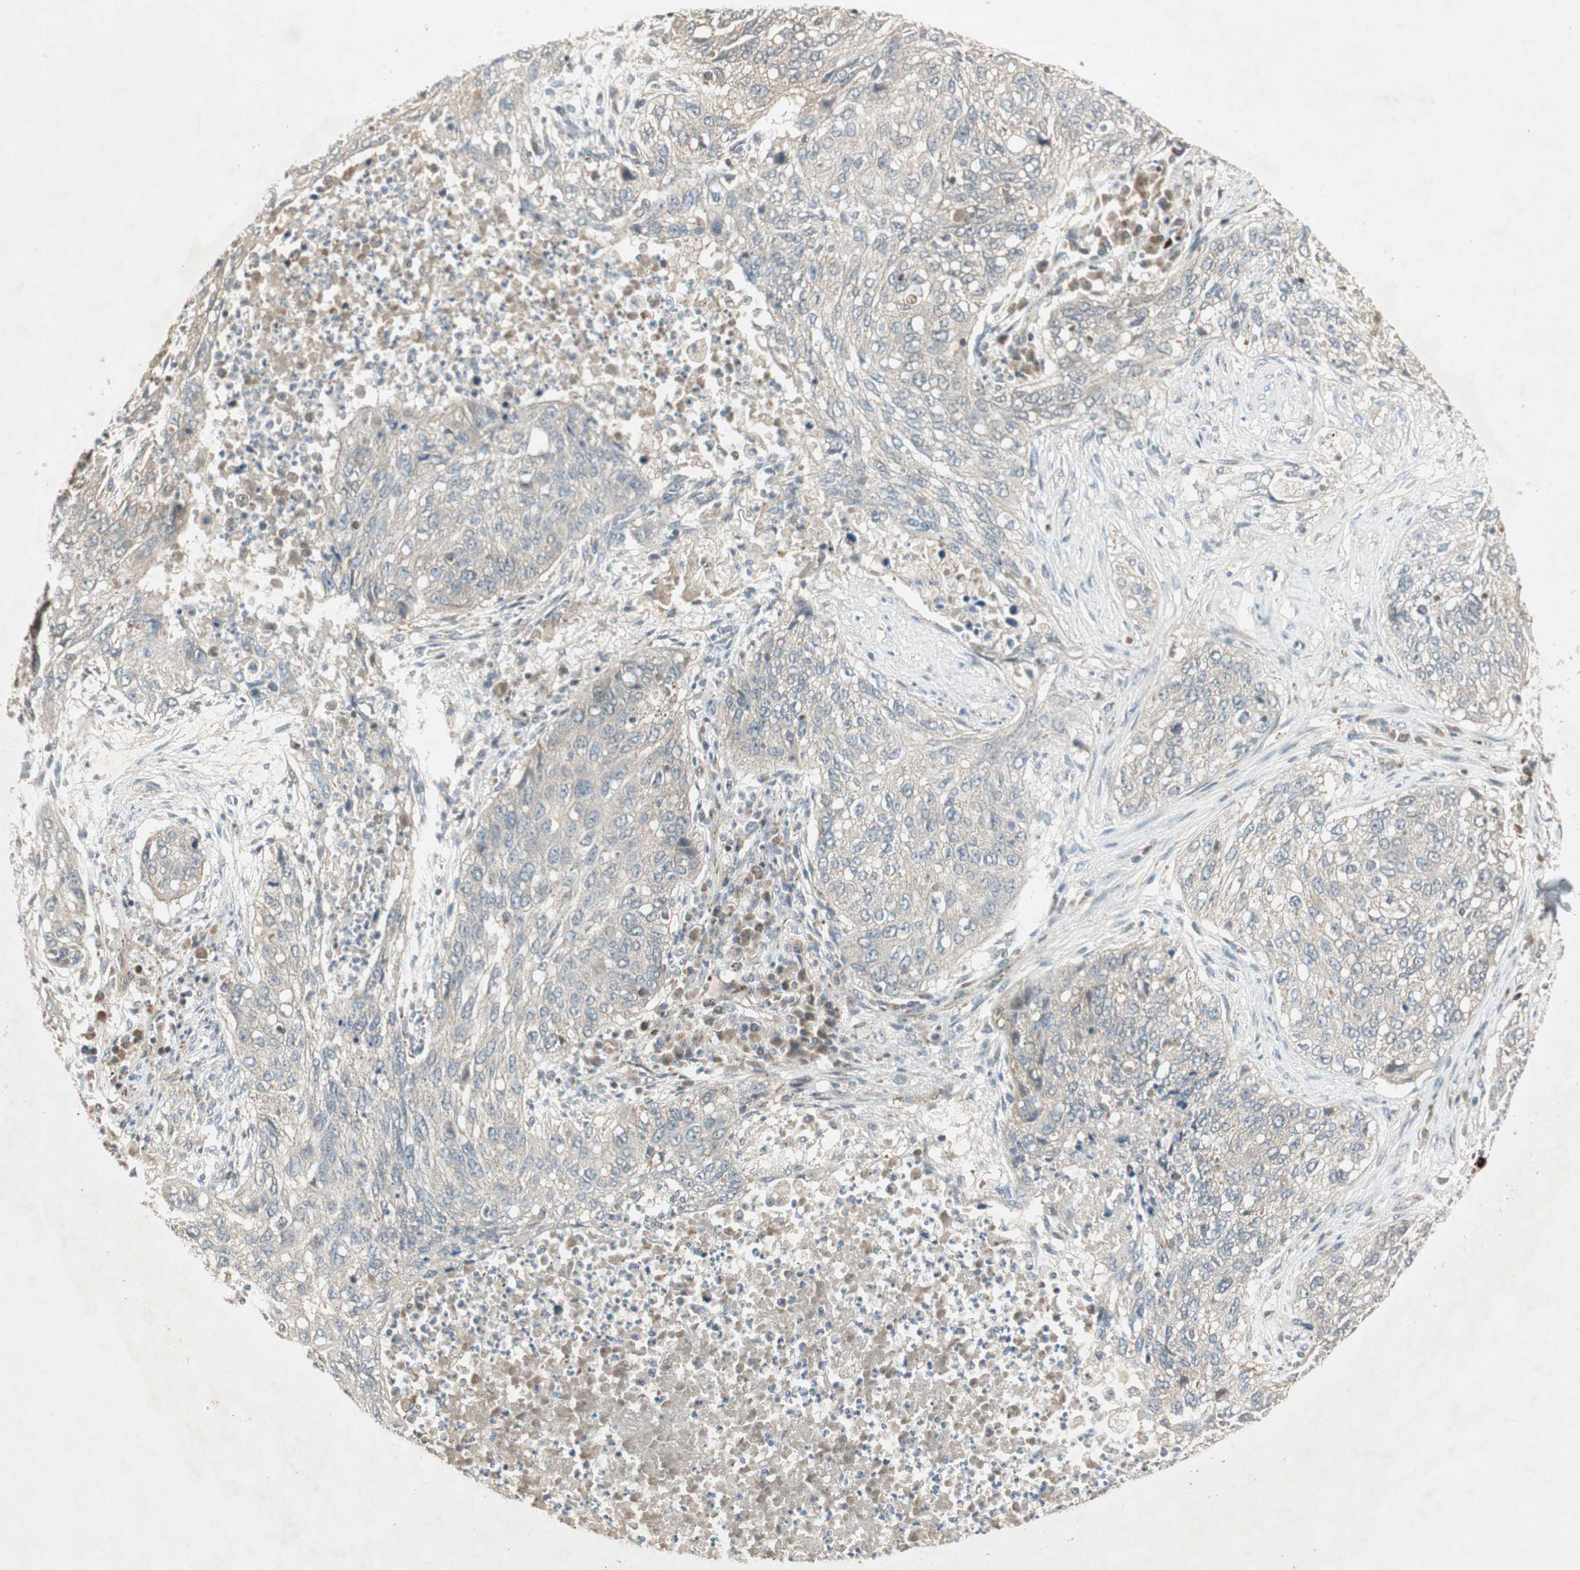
{"staining": {"intensity": "negative", "quantity": "none", "location": "none"}, "tissue": "lung cancer", "cell_type": "Tumor cells", "image_type": "cancer", "snomed": [{"axis": "morphology", "description": "Squamous cell carcinoma, NOS"}, {"axis": "topography", "description": "Lung"}], "caption": "This is an IHC photomicrograph of lung squamous cell carcinoma. There is no positivity in tumor cells.", "gene": "USP2", "patient": {"sex": "female", "age": 63}}